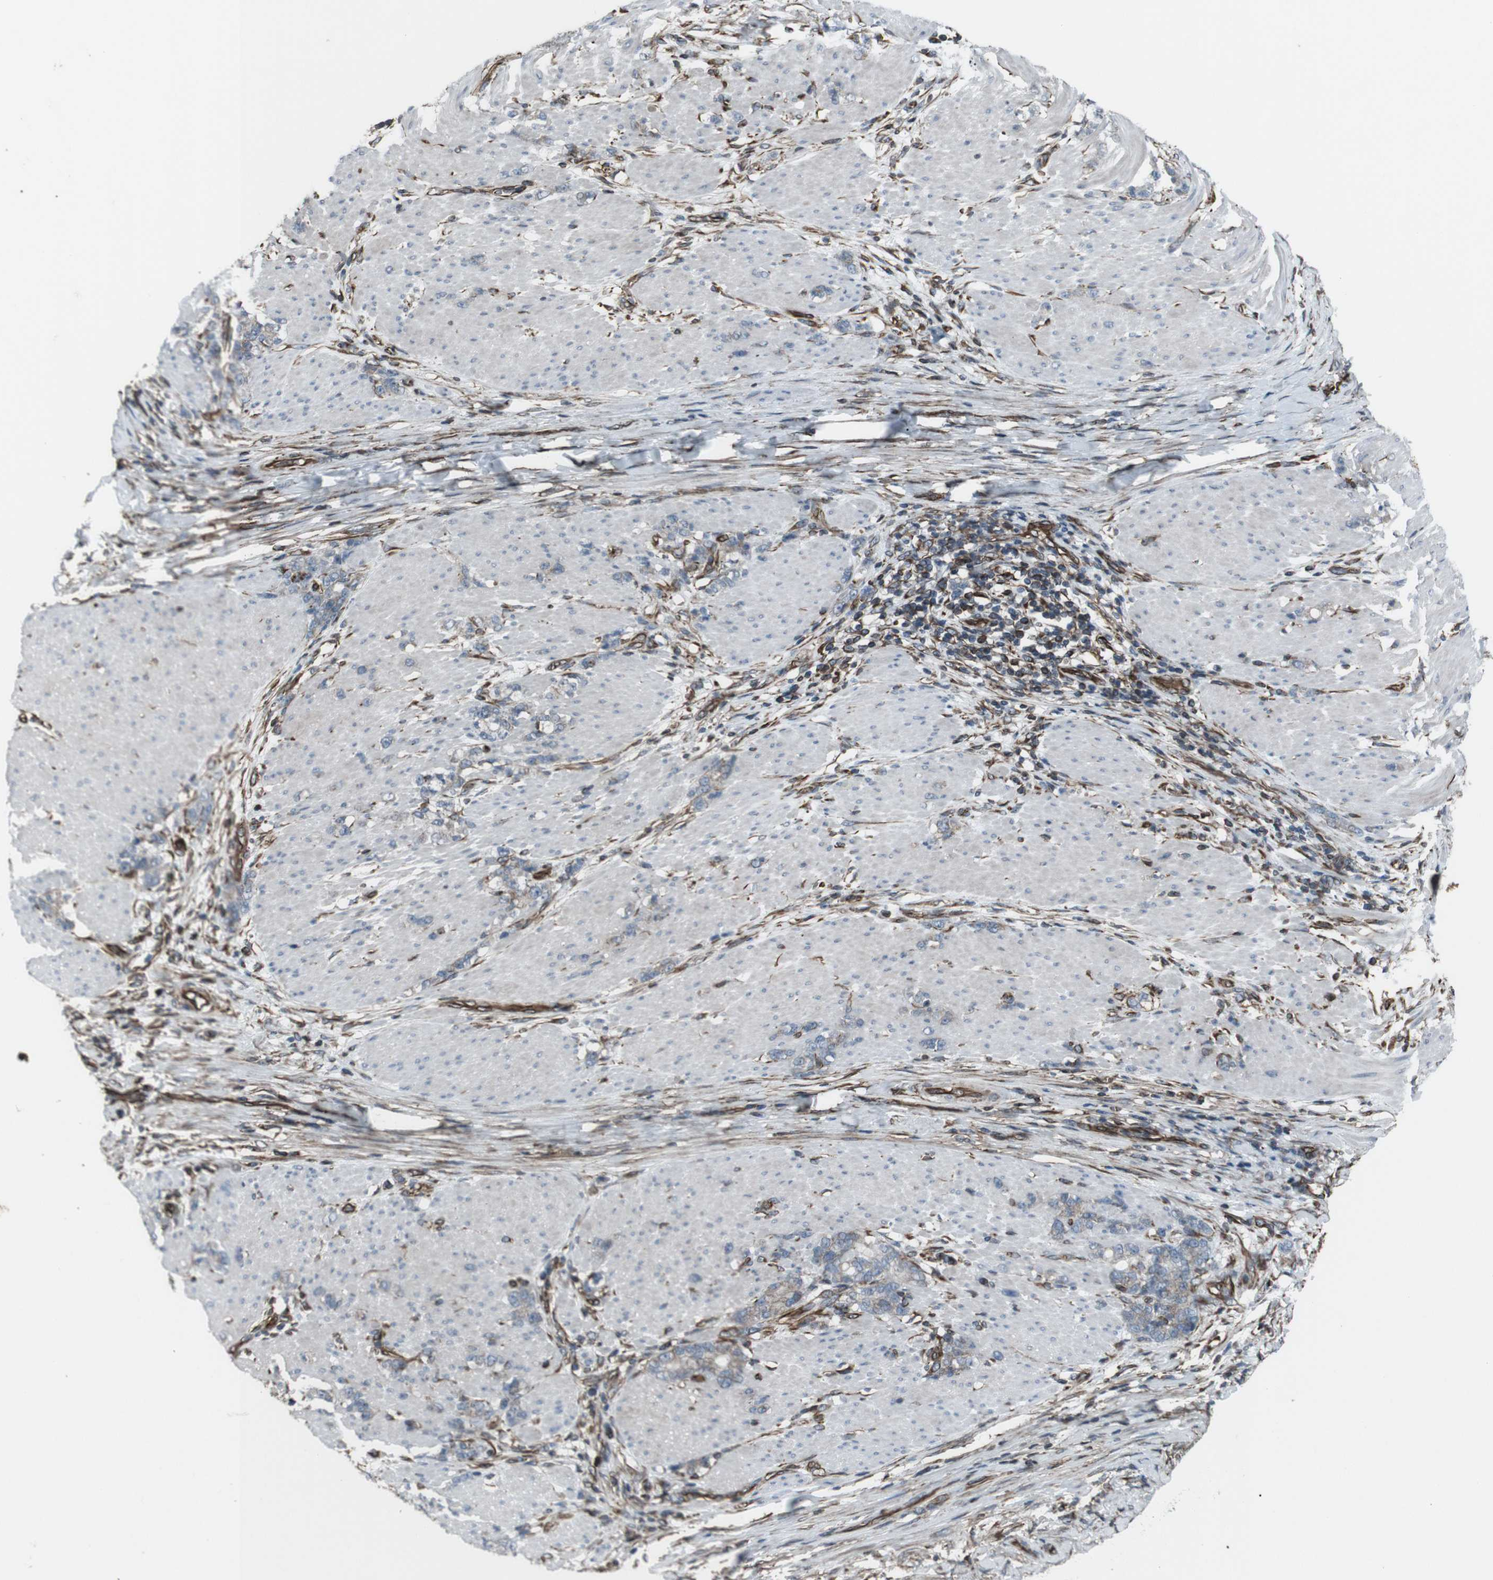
{"staining": {"intensity": "weak", "quantity": "25%-75%", "location": "cytoplasmic/membranous"}, "tissue": "stomach cancer", "cell_type": "Tumor cells", "image_type": "cancer", "snomed": [{"axis": "morphology", "description": "Adenocarcinoma, NOS"}, {"axis": "topography", "description": "Stomach, lower"}], "caption": "This histopathology image exhibits IHC staining of adenocarcinoma (stomach), with low weak cytoplasmic/membranous expression in about 25%-75% of tumor cells.", "gene": "TMEM141", "patient": {"sex": "male", "age": 88}}